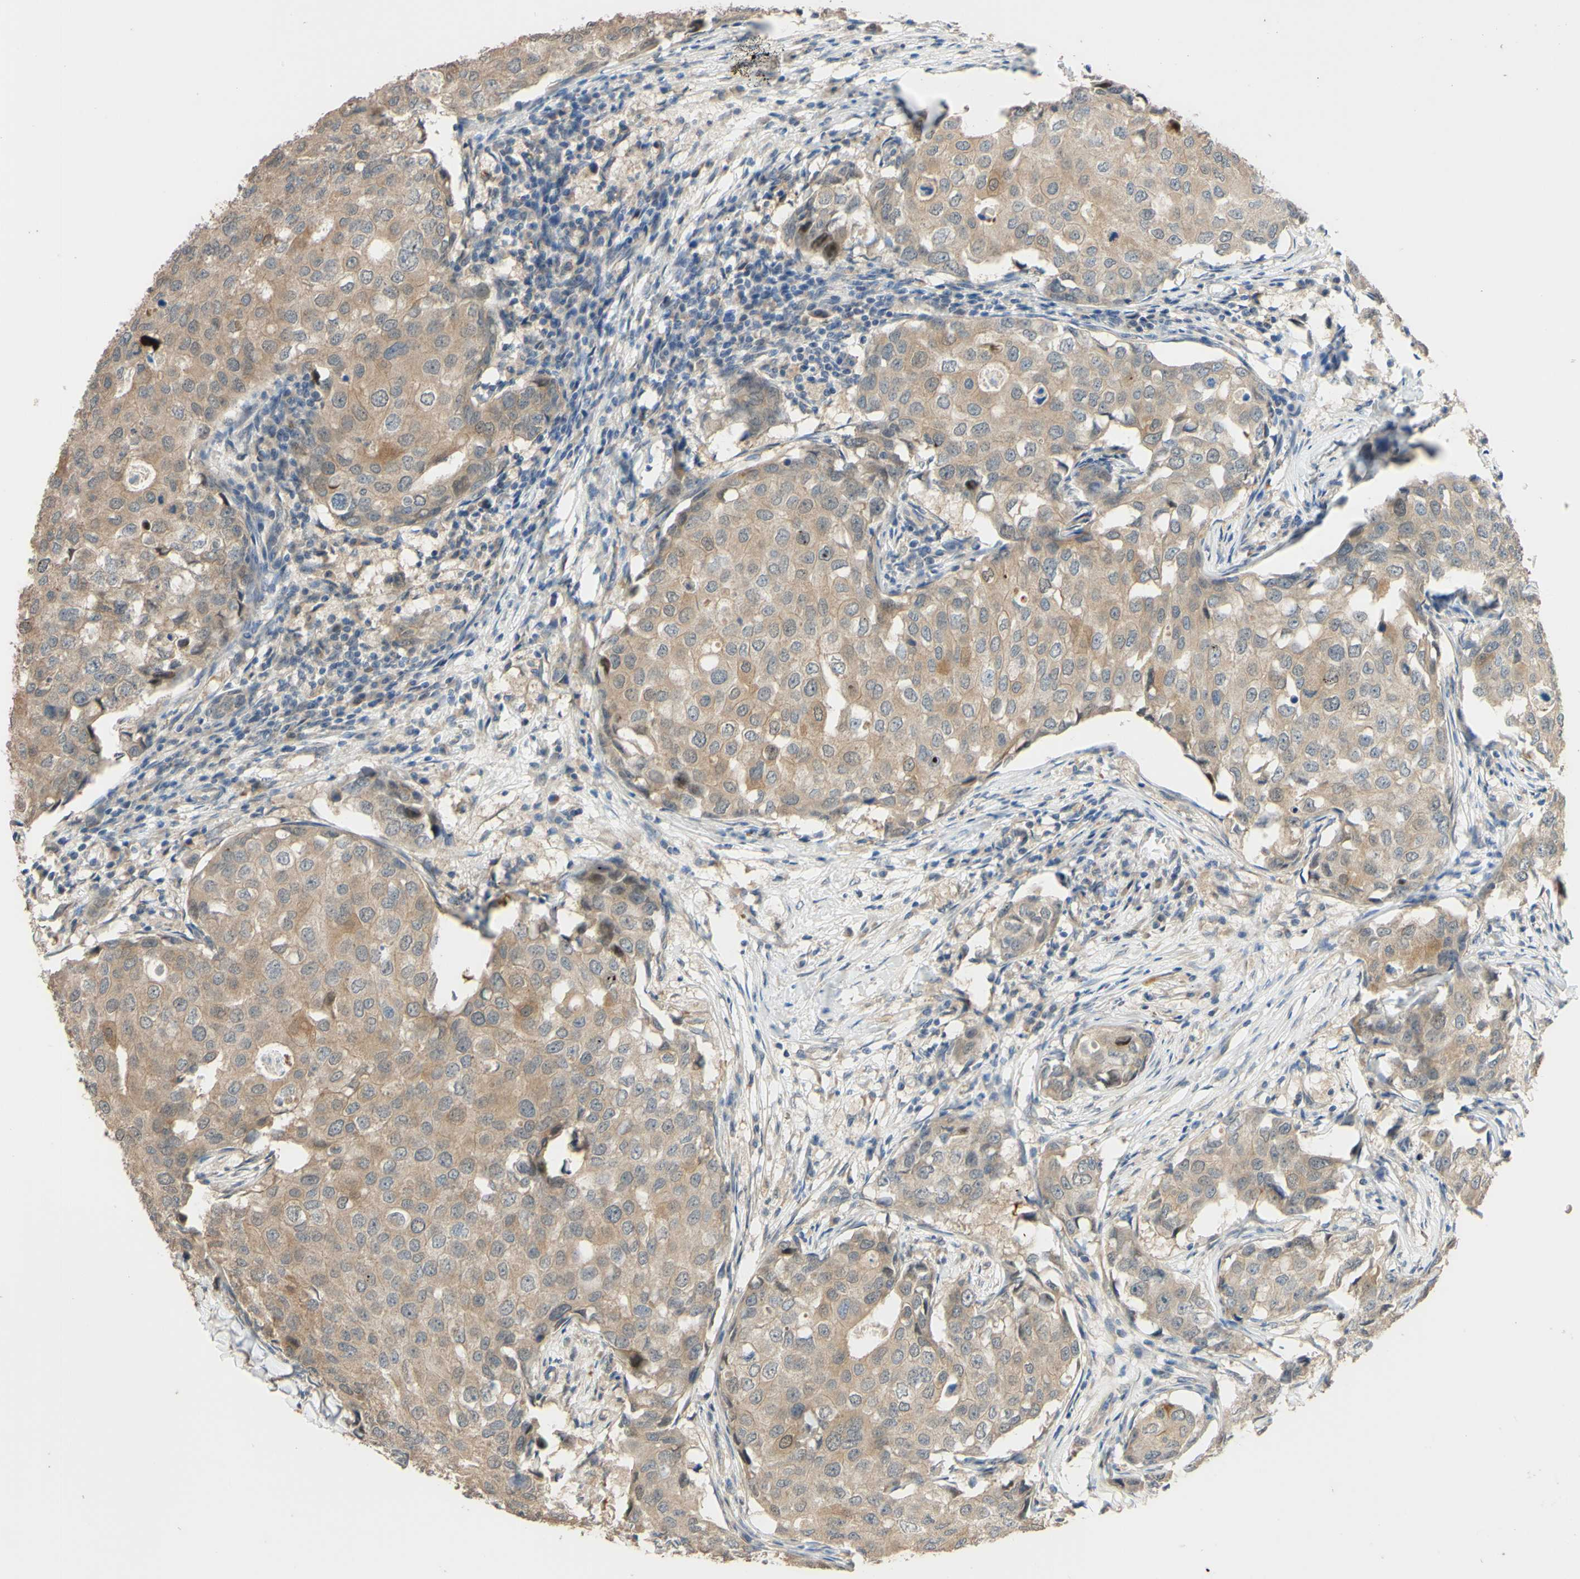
{"staining": {"intensity": "weak", "quantity": ">75%", "location": "cytoplasmic/membranous"}, "tissue": "breast cancer", "cell_type": "Tumor cells", "image_type": "cancer", "snomed": [{"axis": "morphology", "description": "Duct carcinoma"}, {"axis": "topography", "description": "Breast"}], "caption": "A high-resolution micrograph shows IHC staining of infiltrating ductal carcinoma (breast), which displays weak cytoplasmic/membranous staining in about >75% of tumor cells. (DAB IHC with brightfield microscopy, high magnification).", "gene": "SMIM19", "patient": {"sex": "female", "age": 27}}